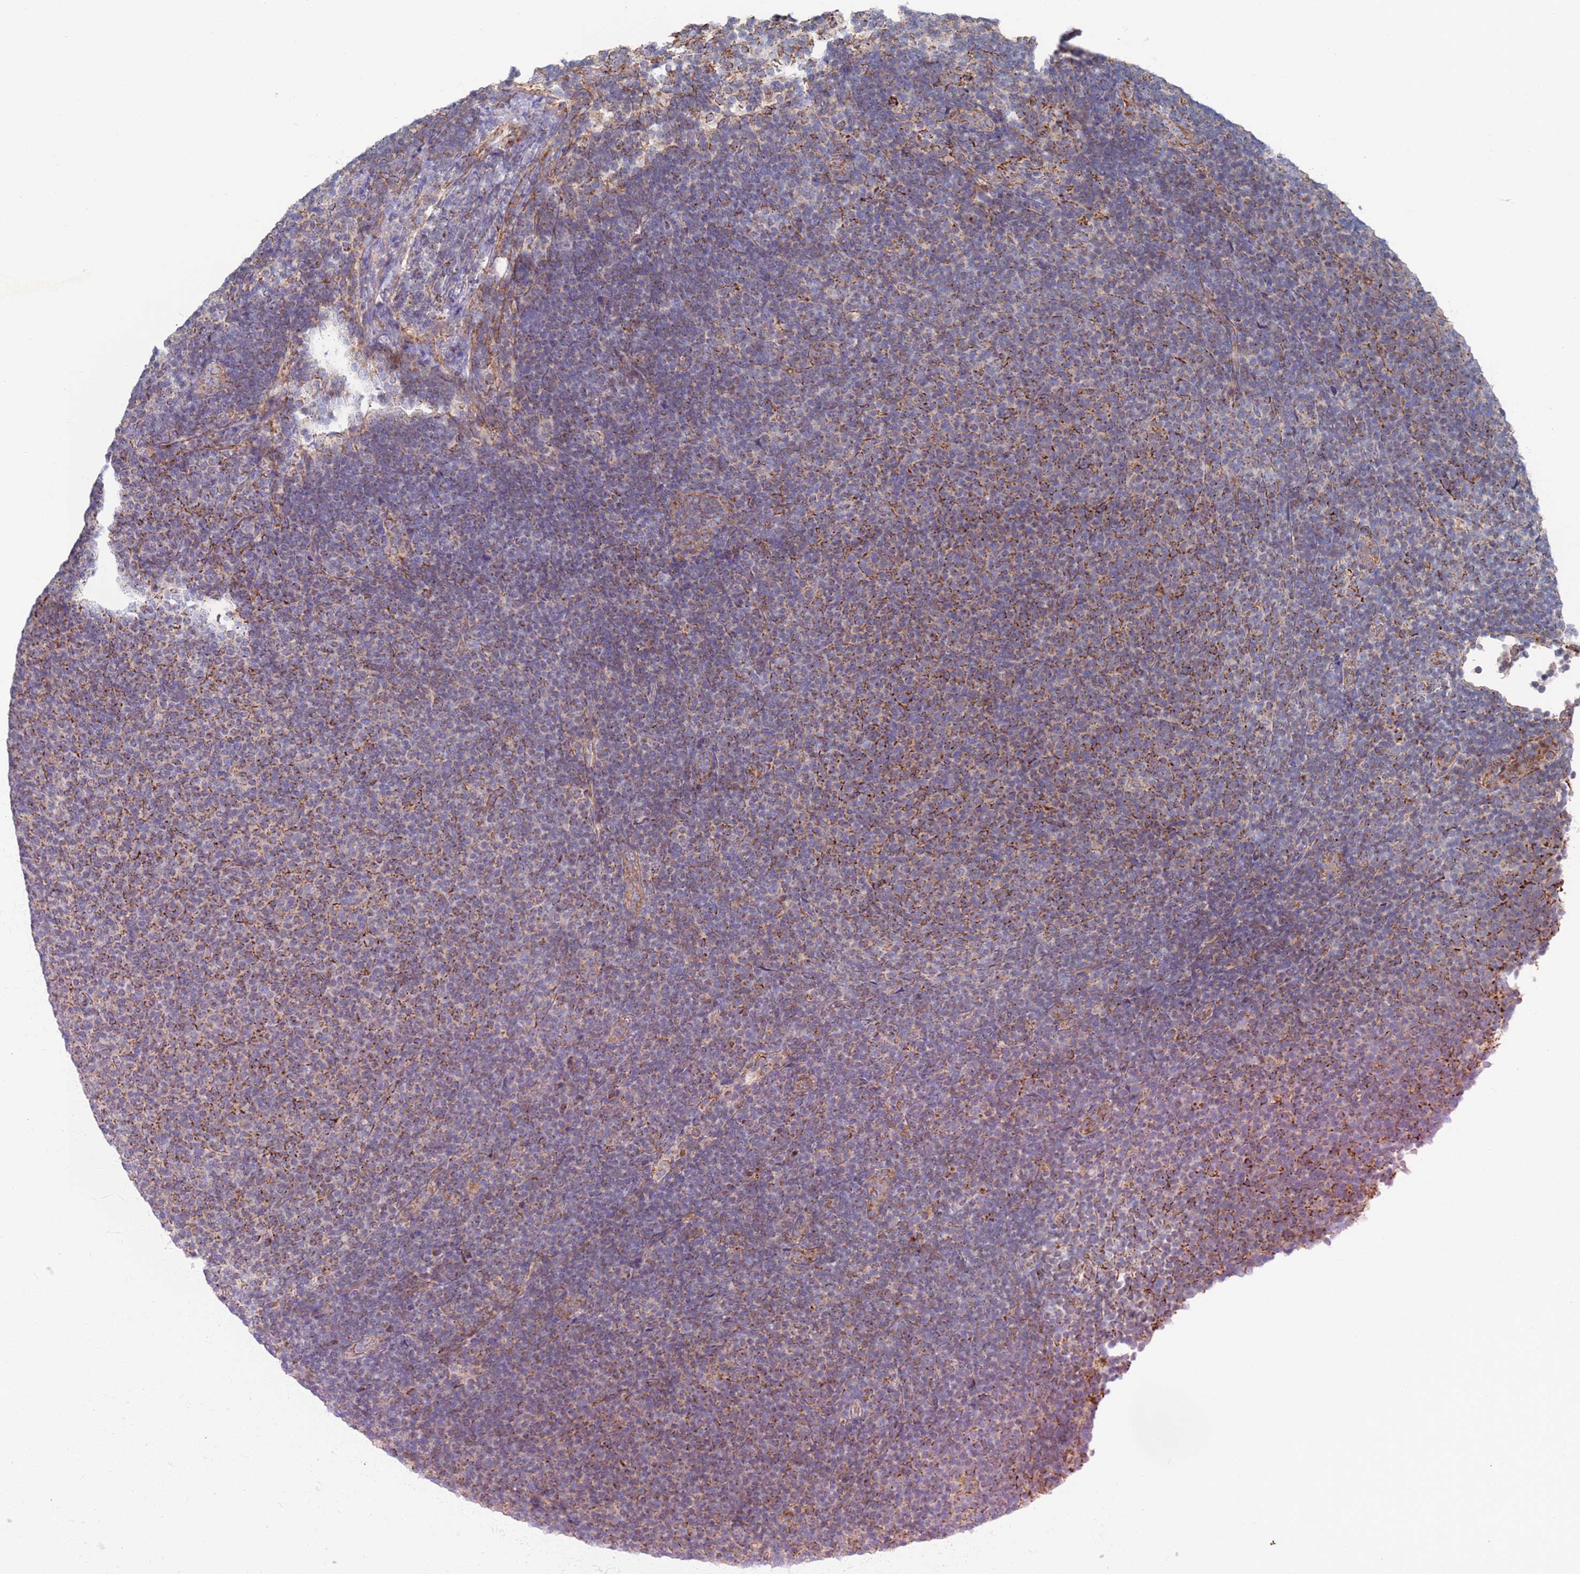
{"staining": {"intensity": "weak", "quantity": "<25%", "location": "cytoplasmic/membranous"}, "tissue": "lymphoma", "cell_type": "Tumor cells", "image_type": "cancer", "snomed": [{"axis": "morphology", "description": "Malignant lymphoma, non-Hodgkin's type, Low grade"}, {"axis": "topography", "description": "Lymph node"}], "caption": "A high-resolution micrograph shows IHC staining of lymphoma, which exhibits no significant positivity in tumor cells. (Brightfield microscopy of DAB immunohistochemistry (IHC) at high magnification).", "gene": "CHCHD6", "patient": {"sex": "male", "age": 66}}